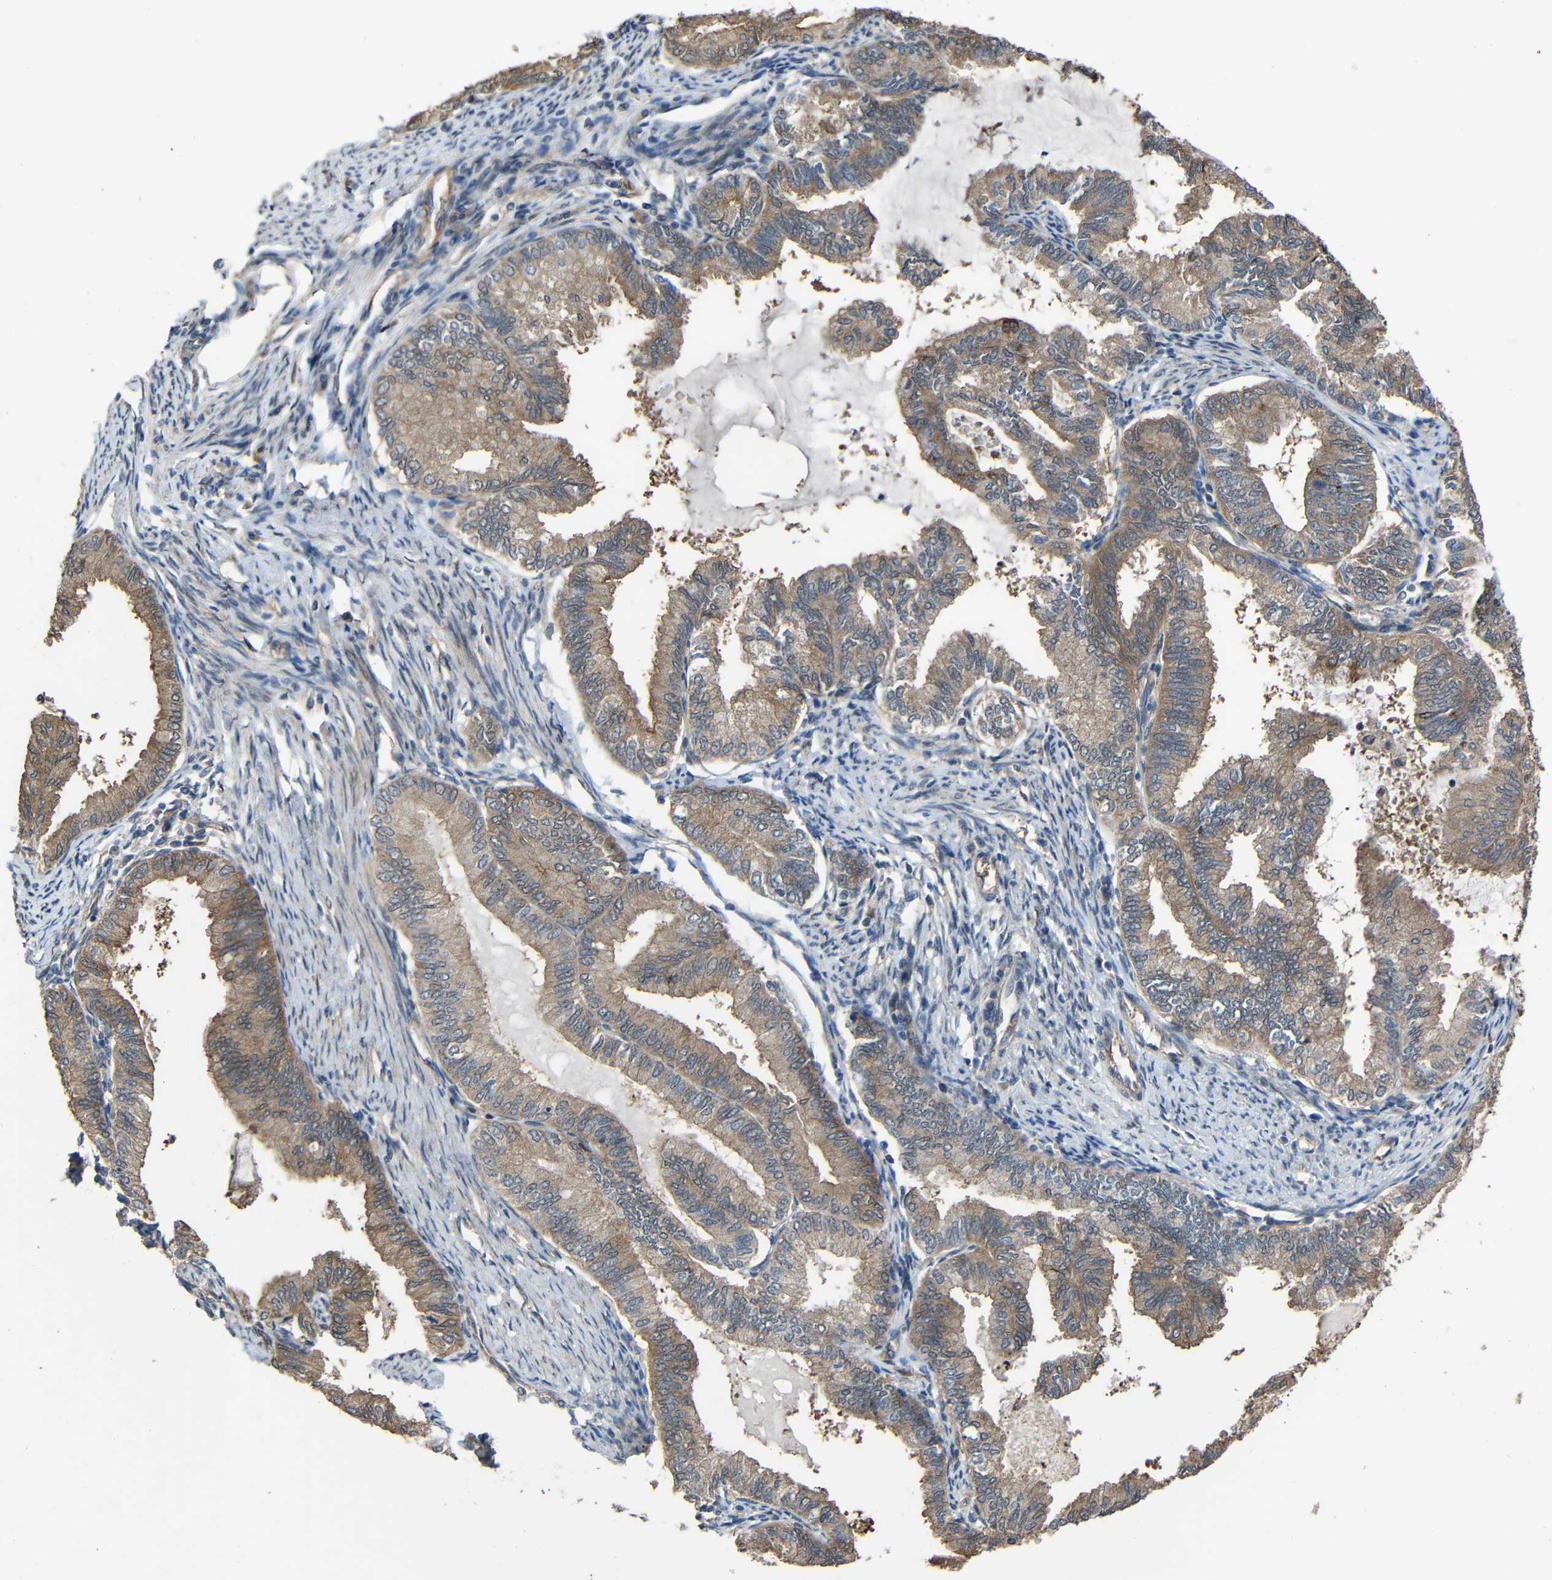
{"staining": {"intensity": "moderate", "quantity": ">75%", "location": "cytoplasmic/membranous"}, "tissue": "endometrial cancer", "cell_type": "Tumor cells", "image_type": "cancer", "snomed": [{"axis": "morphology", "description": "Adenocarcinoma, NOS"}, {"axis": "topography", "description": "Endometrium"}], "caption": "Endometrial cancer (adenocarcinoma) stained with a brown dye reveals moderate cytoplasmic/membranous positive positivity in approximately >75% of tumor cells.", "gene": "CHST9", "patient": {"sex": "female", "age": 86}}